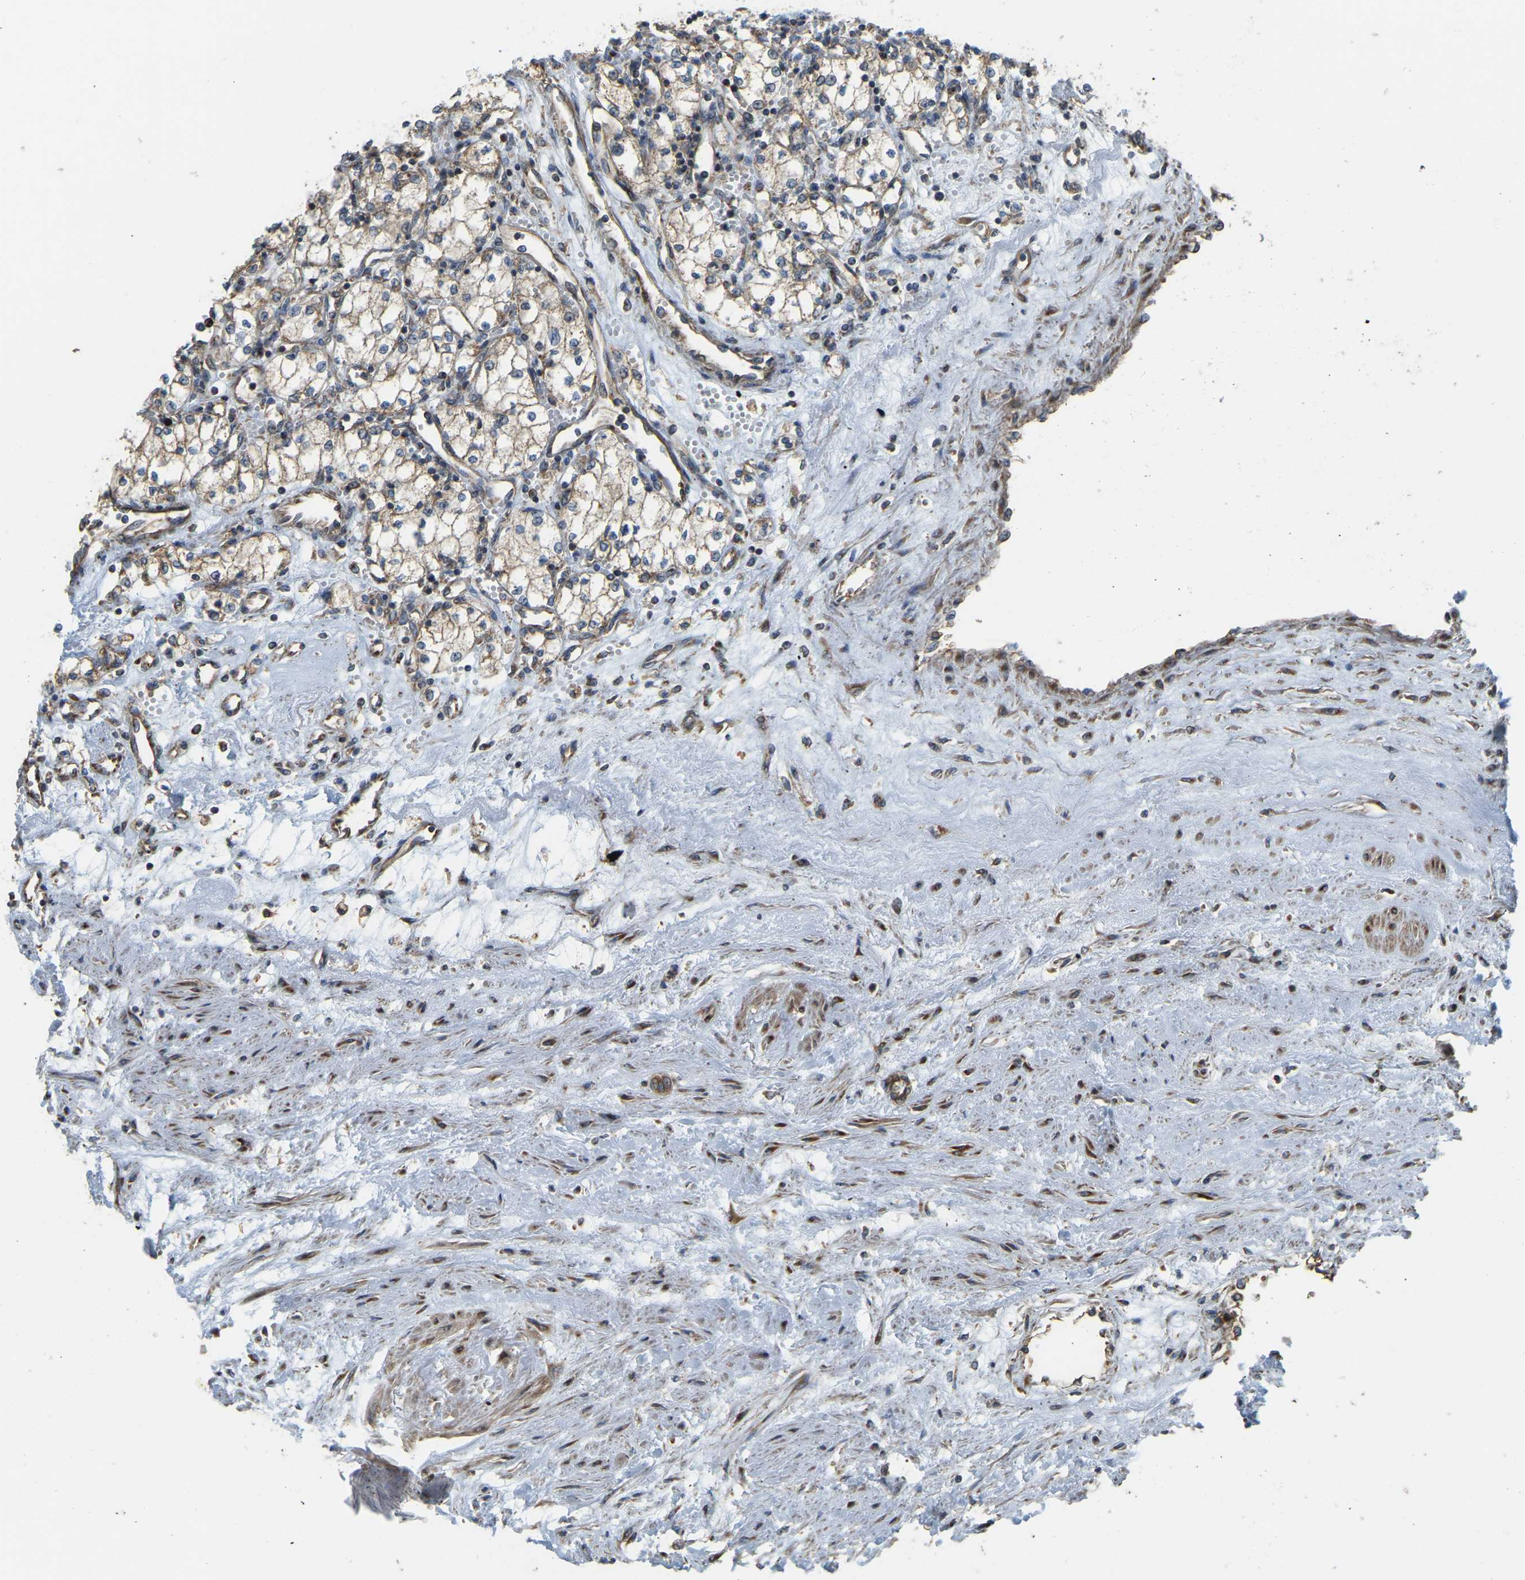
{"staining": {"intensity": "moderate", "quantity": ">75%", "location": "cytoplasmic/membranous"}, "tissue": "renal cancer", "cell_type": "Tumor cells", "image_type": "cancer", "snomed": [{"axis": "morphology", "description": "Adenocarcinoma, NOS"}, {"axis": "topography", "description": "Kidney"}], "caption": "DAB (3,3'-diaminobenzidine) immunohistochemical staining of human renal adenocarcinoma reveals moderate cytoplasmic/membranous protein positivity in about >75% of tumor cells.", "gene": "PSMD7", "patient": {"sex": "male", "age": 59}}